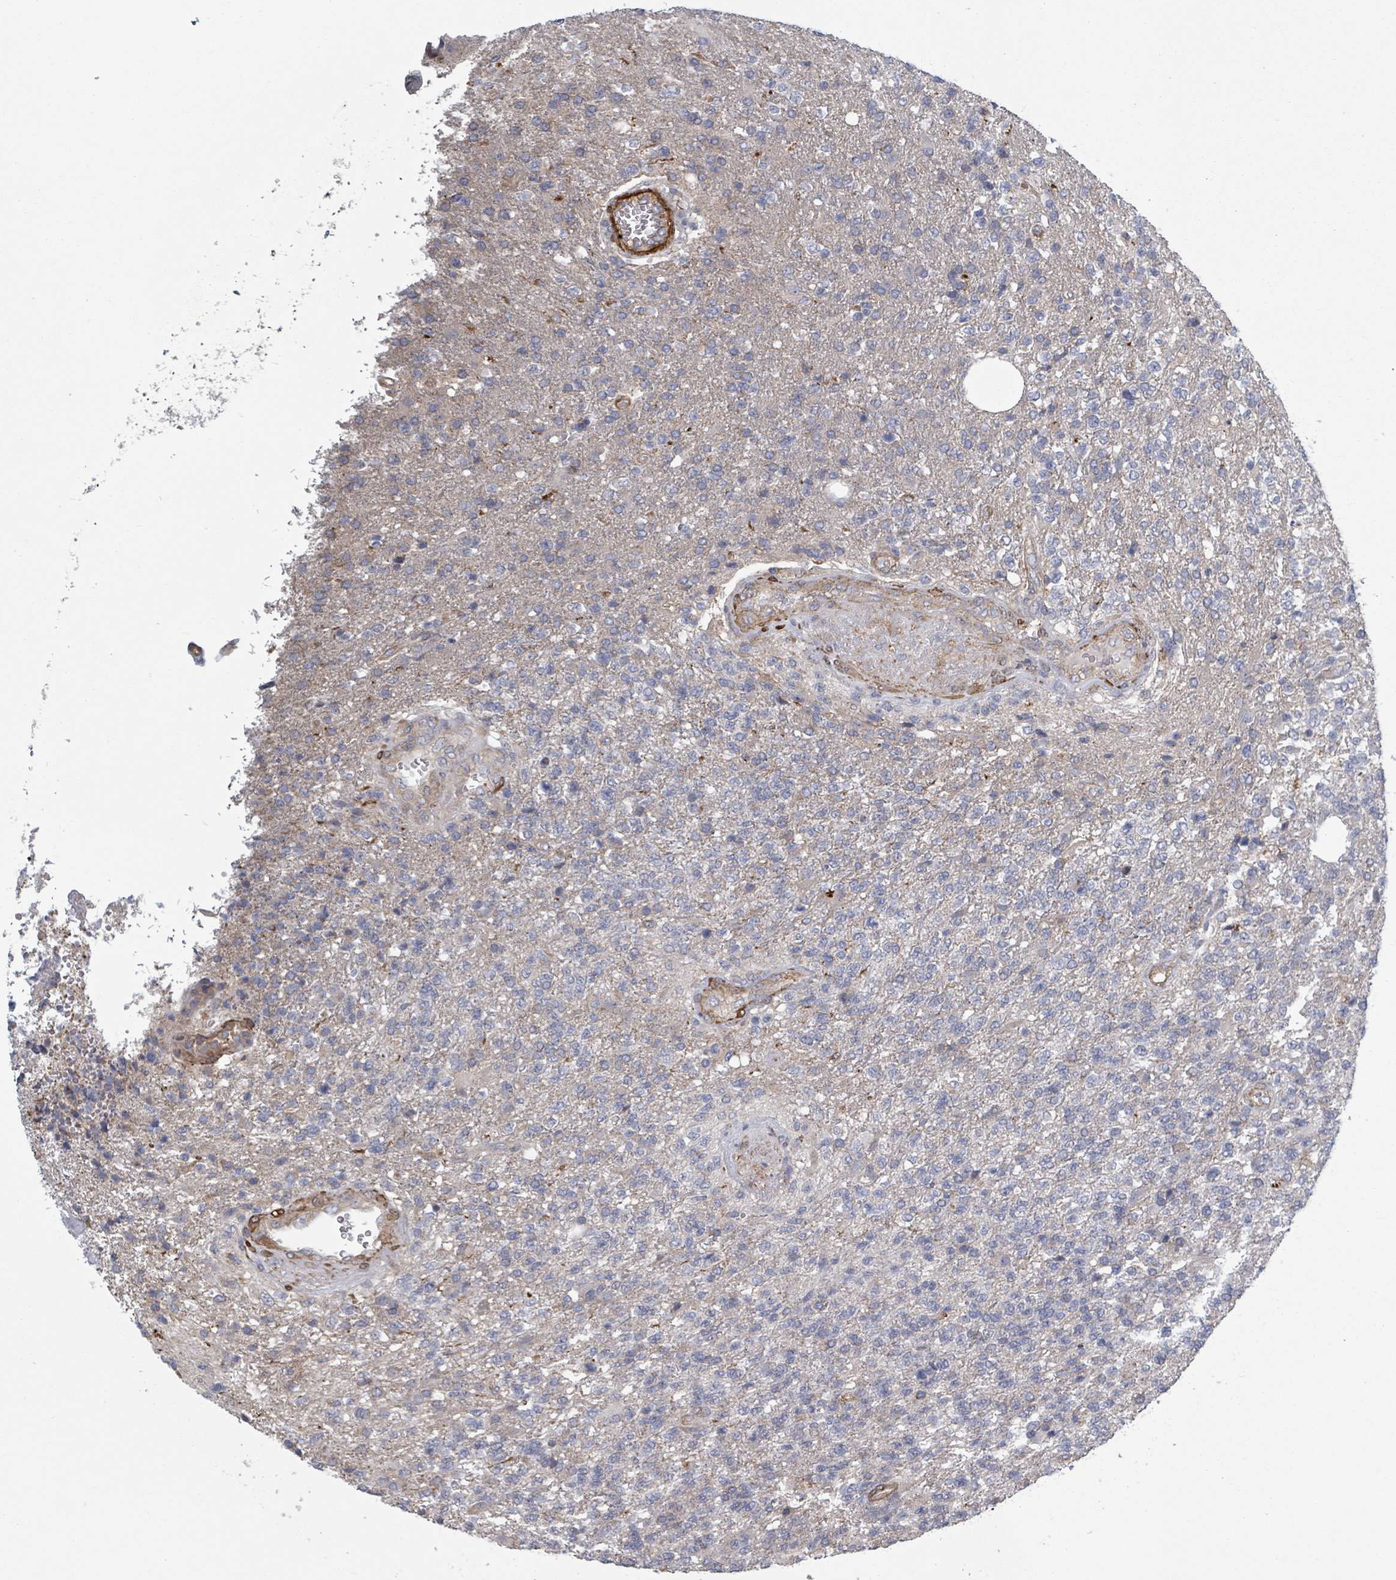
{"staining": {"intensity": "negative", "quantity": "none", "location": "none"}, "tissue": "glioma", "cell_type": "Tumor cells", "image_type": "cancer", "snomed": [{"axis": "morphology", "description": "Glioma, malignant, High grade"}, {"axis": "topography", "description": "Brain"}], "caption": "This histopathology image is of malignant glioma (high-grade) stained with IHC to label a protein in brown with the nuclei are counter-stained blue. There is no positivity in tumor cells.", "gene": "ADCK1", "patient": {"sex": "male", "age": 56}}